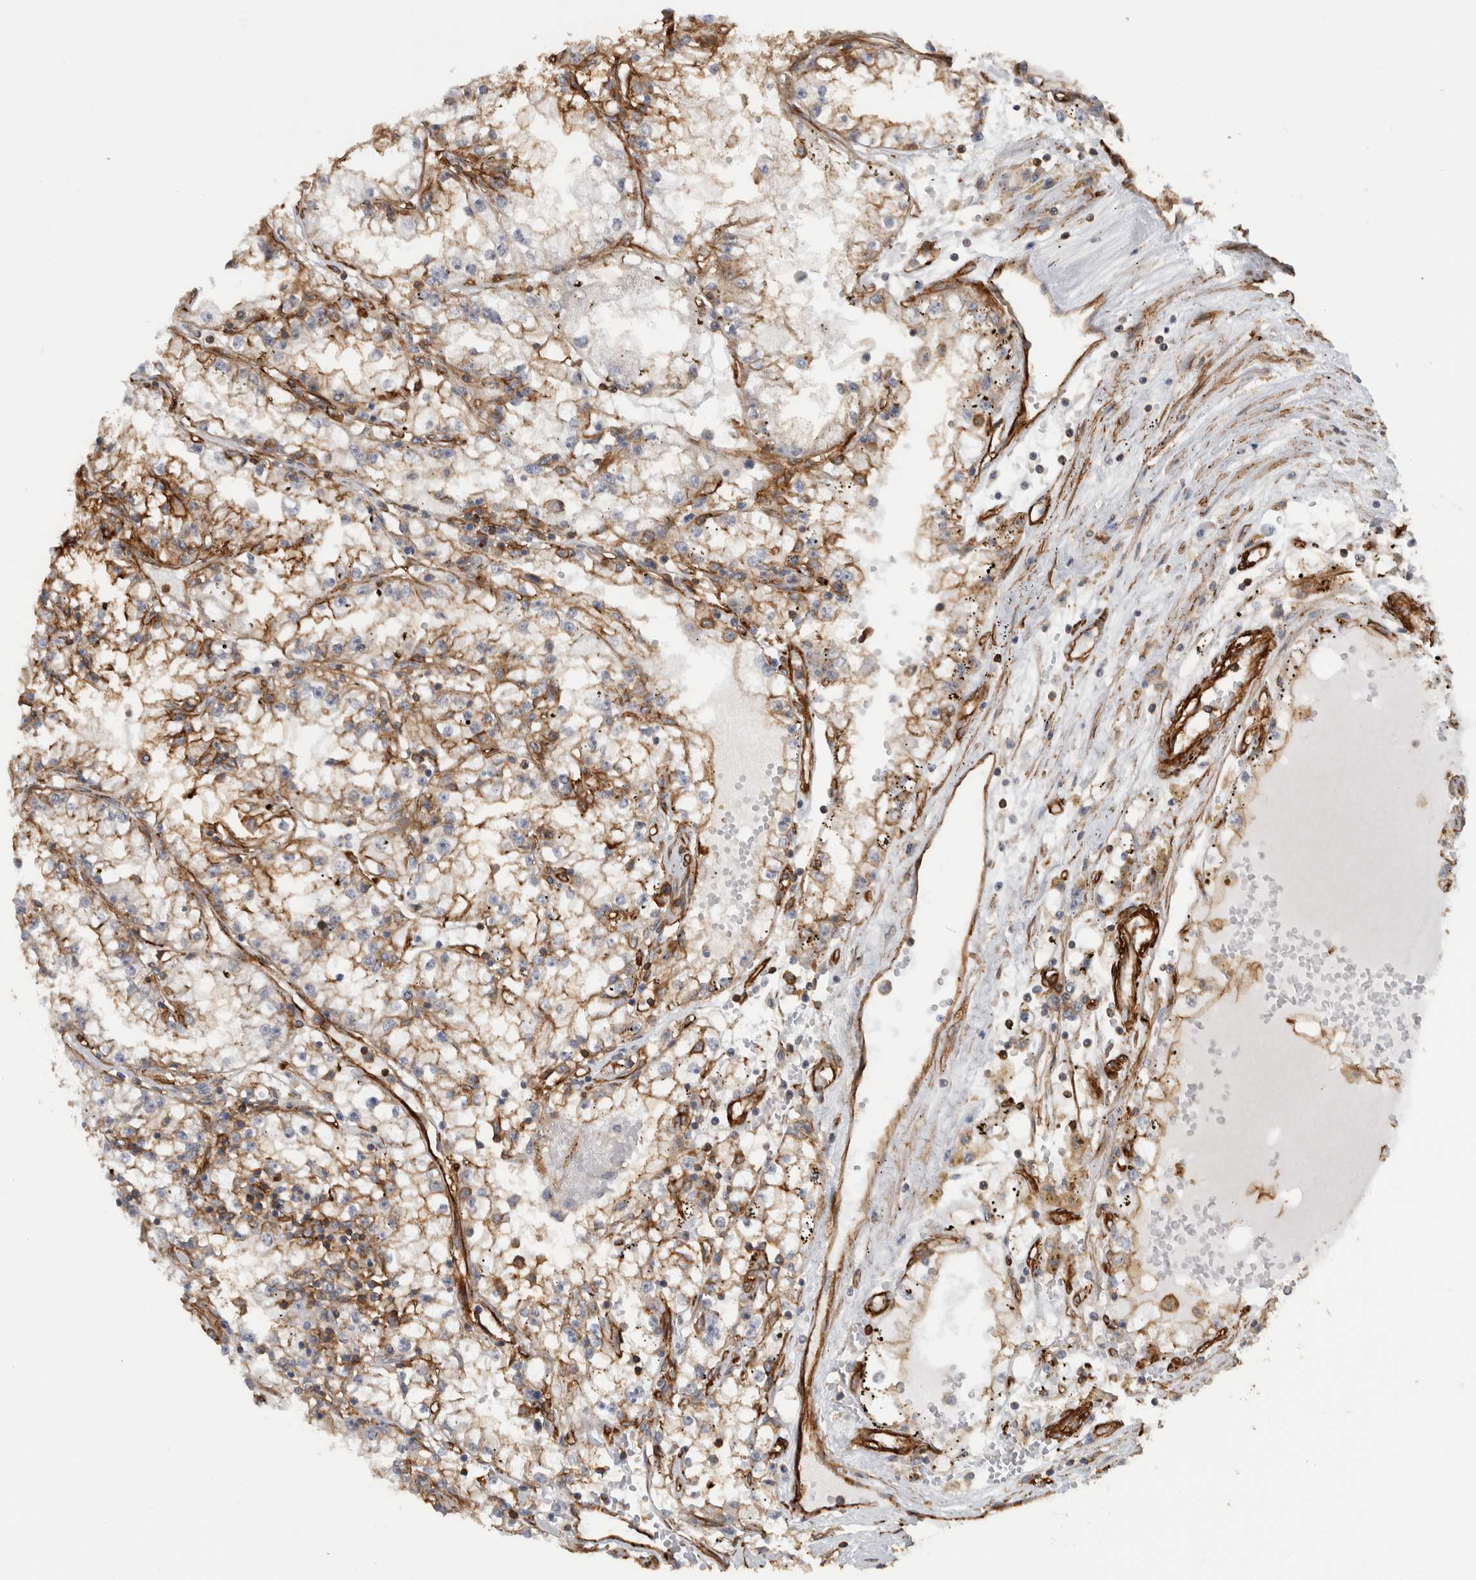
{"staining": {"intensity": "weak", "quantity": ">75%", "location": "cytoplasmic/membranous"}, "tissue": "renal cancer", "cell_type": "Tumor cells", "image_type": "cancer", "snomed": [{"axis": "morphology", "description": "Adenocarcinoma, NOS"}, {"axis": "topography", "description": "Kidney"}], "caption": "Tumor cells reveal low levels of weak cytoplasmic/membranous staining in about >75% of cells in human renal adenocarcinoma.", "gene": "AHNAK", "patient": {"sex": "male", "age": 56}}